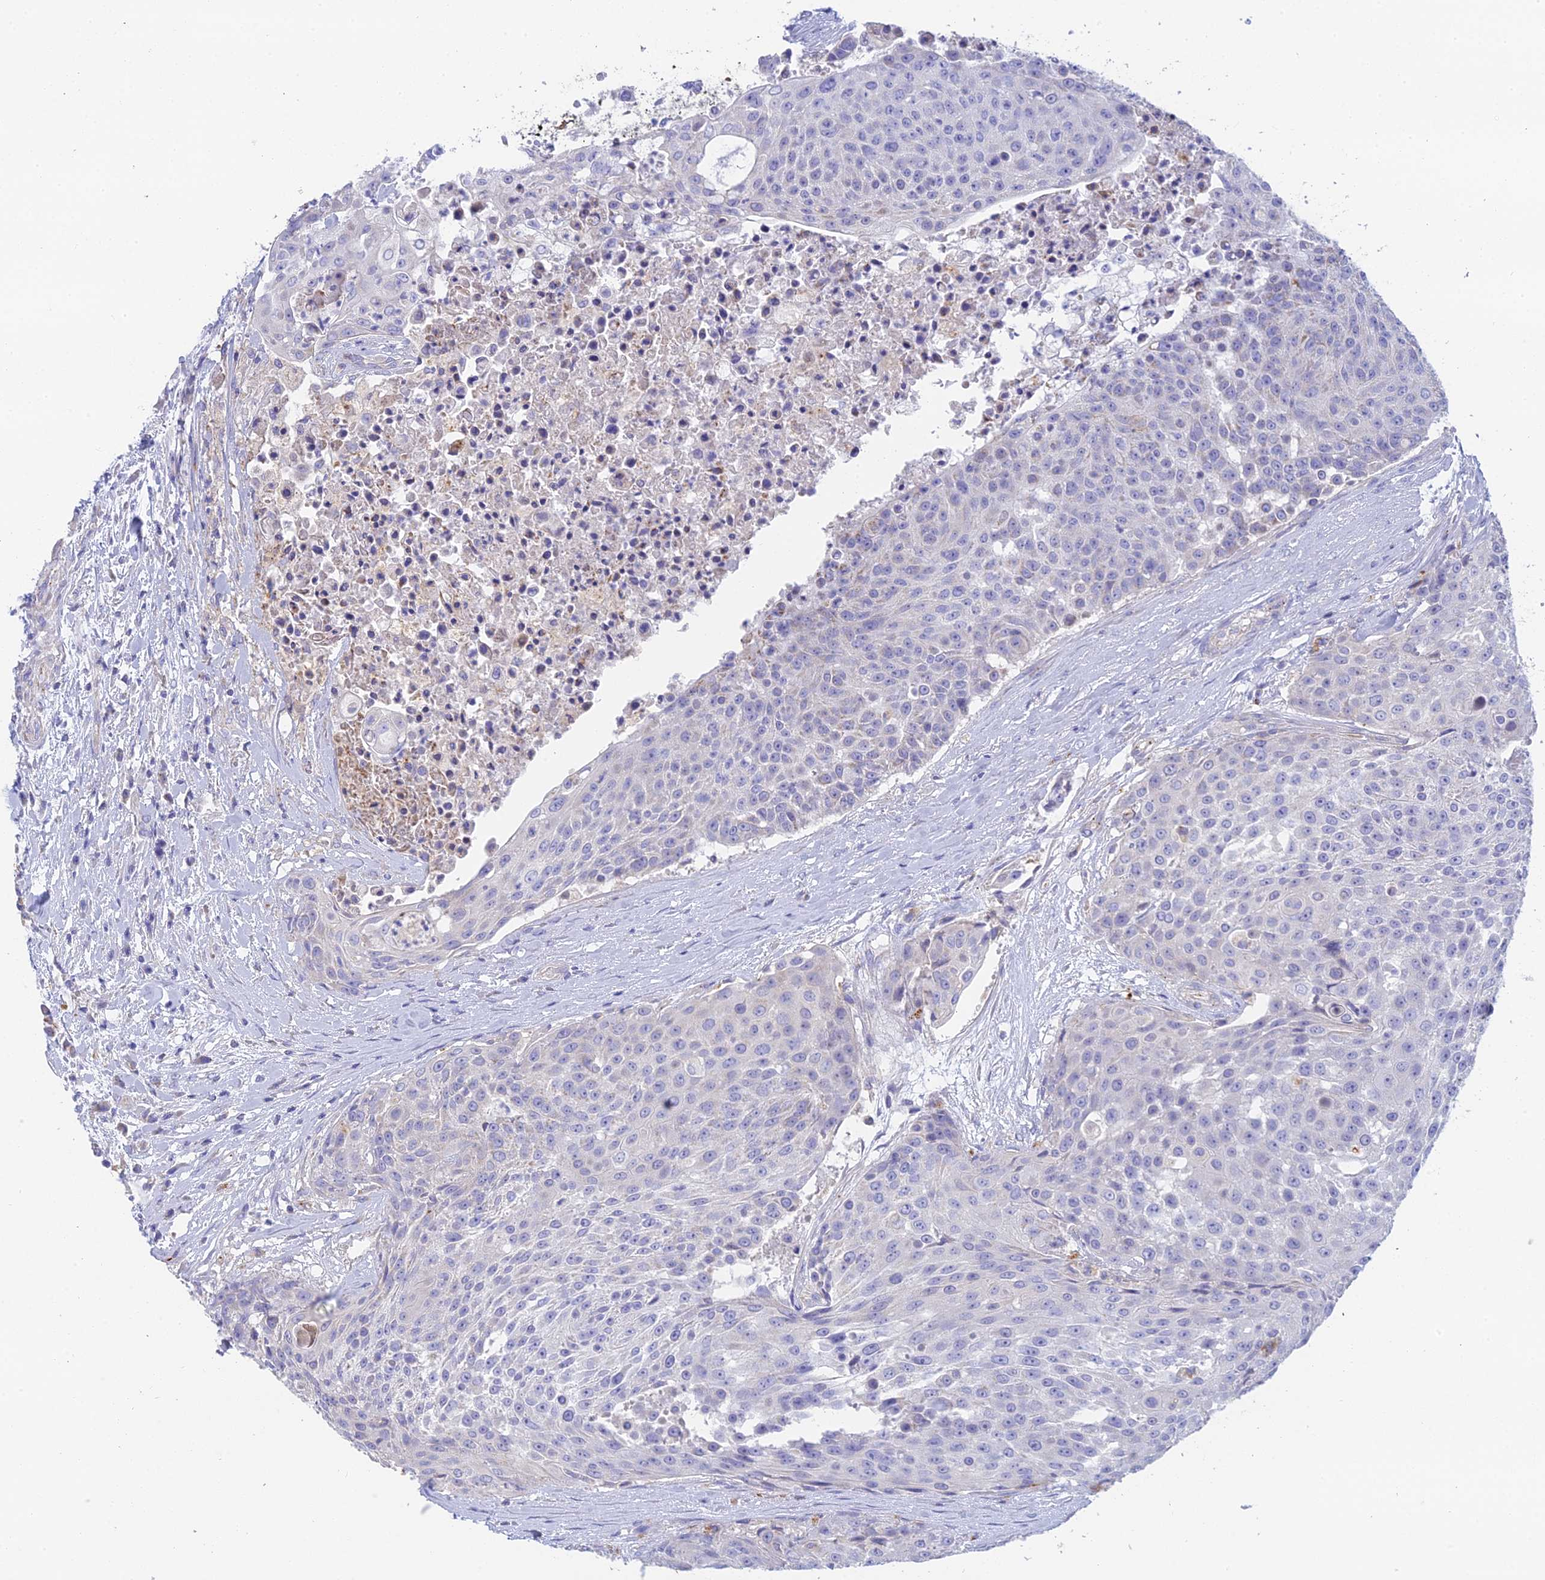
{"staining": {"intensity": "negative", "quantity": "none", "location": "none"}, "tissue": "urothelial cancer", "cell_type": "Tumor cells", "image_type": "cancer", "snomed": [{"axis": "morphology", "description": "Urothelial carcinoma, High grade"}, {"axis": "topography", "description": "Urinary bladder"}], "caption": "Urothelial cancer stained for a protein using immunohistochemistry exhibits no expression tumor cells.", "gene": "WDR6", "patient": {"sex": "female", "age": 63}}